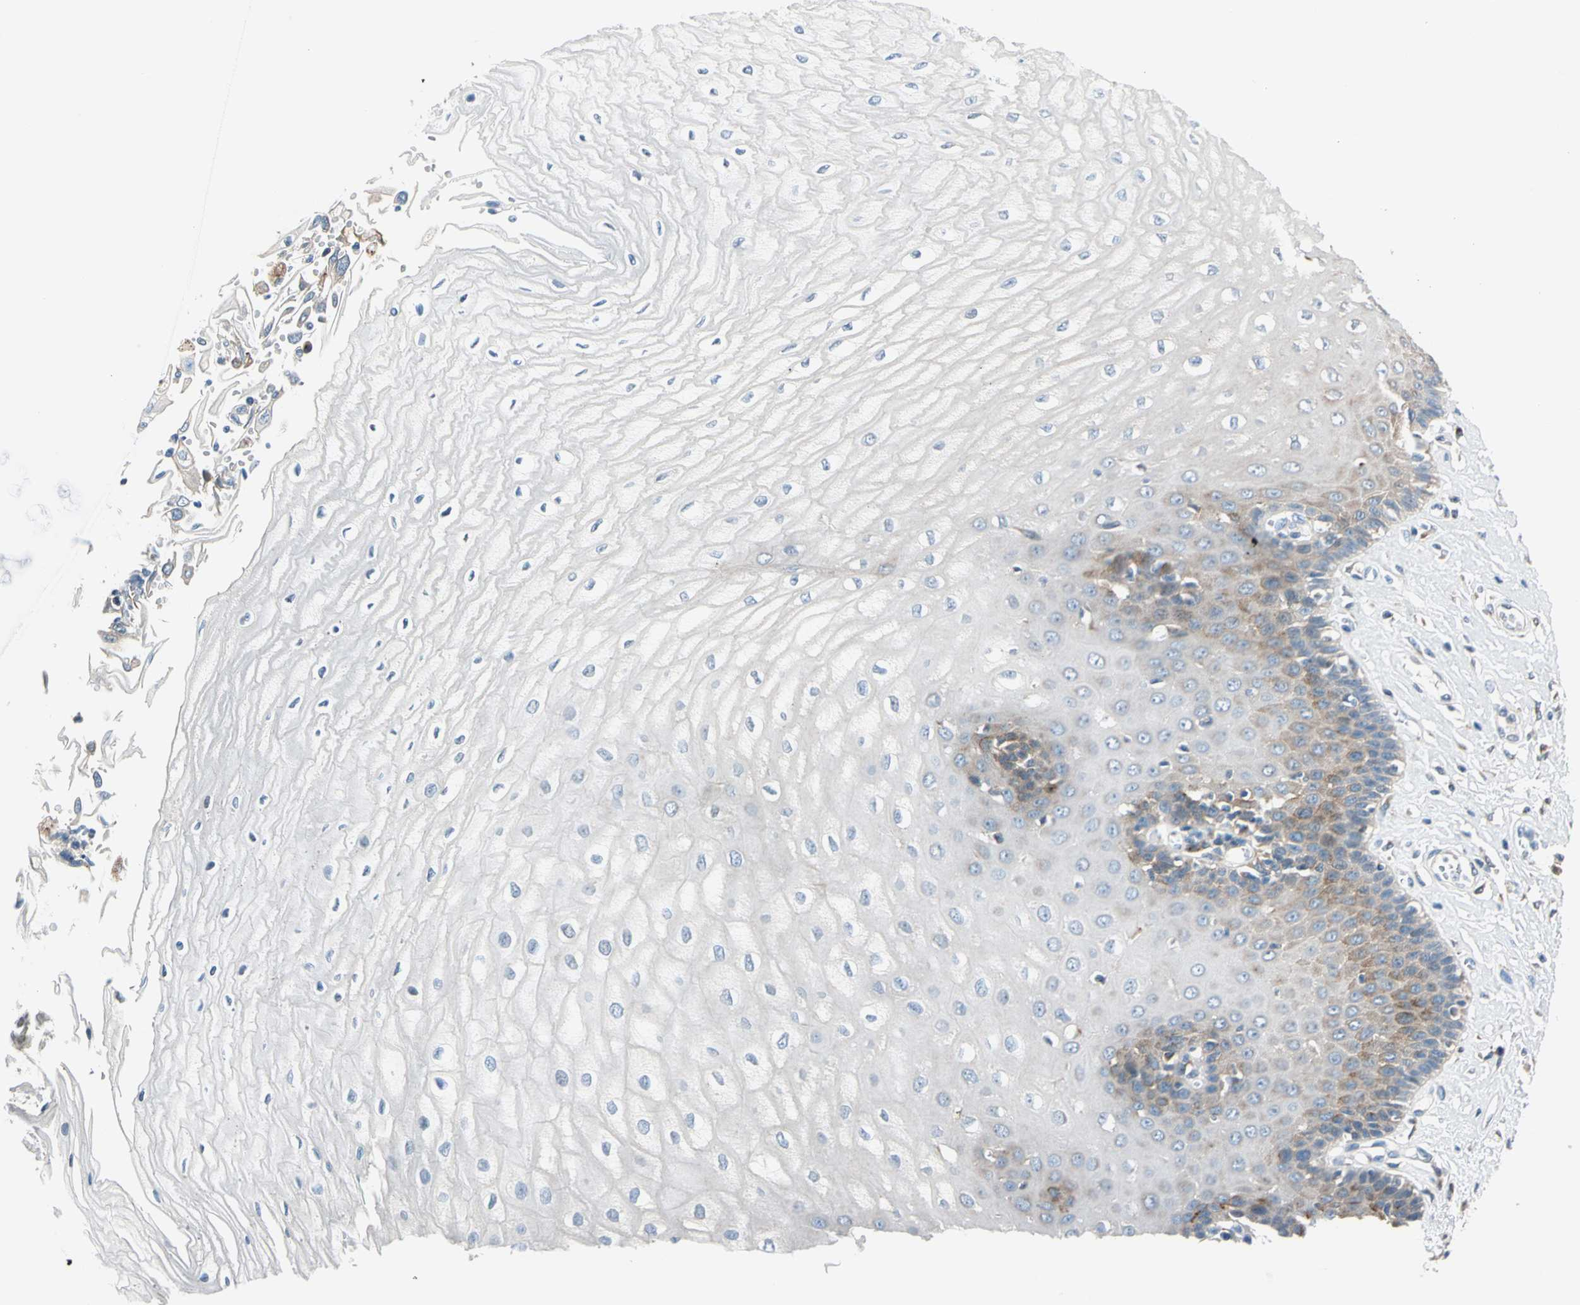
{"staining": {"intensity": "moderate", "quantity": "<25%", "location": "cytoplasmic/membranous"}, "tissue": "esophagus", "cell_type": "Squamous epithelial cells", "image_type": "normal", "snomed": [{"axis": "morphology", "description": "Normal tissue, NOS"}, {"axis": "topography", "description": "Esophagus"}], "caption": "There is low levels of moderate cytoplasmic/membranous staining in squamous epithelial cells of normal esophagus, as demonstrated by immunohistochemical staining (brown color).", "gene": "NUCB1", "patient": {"sex": "male", "age": 65}}